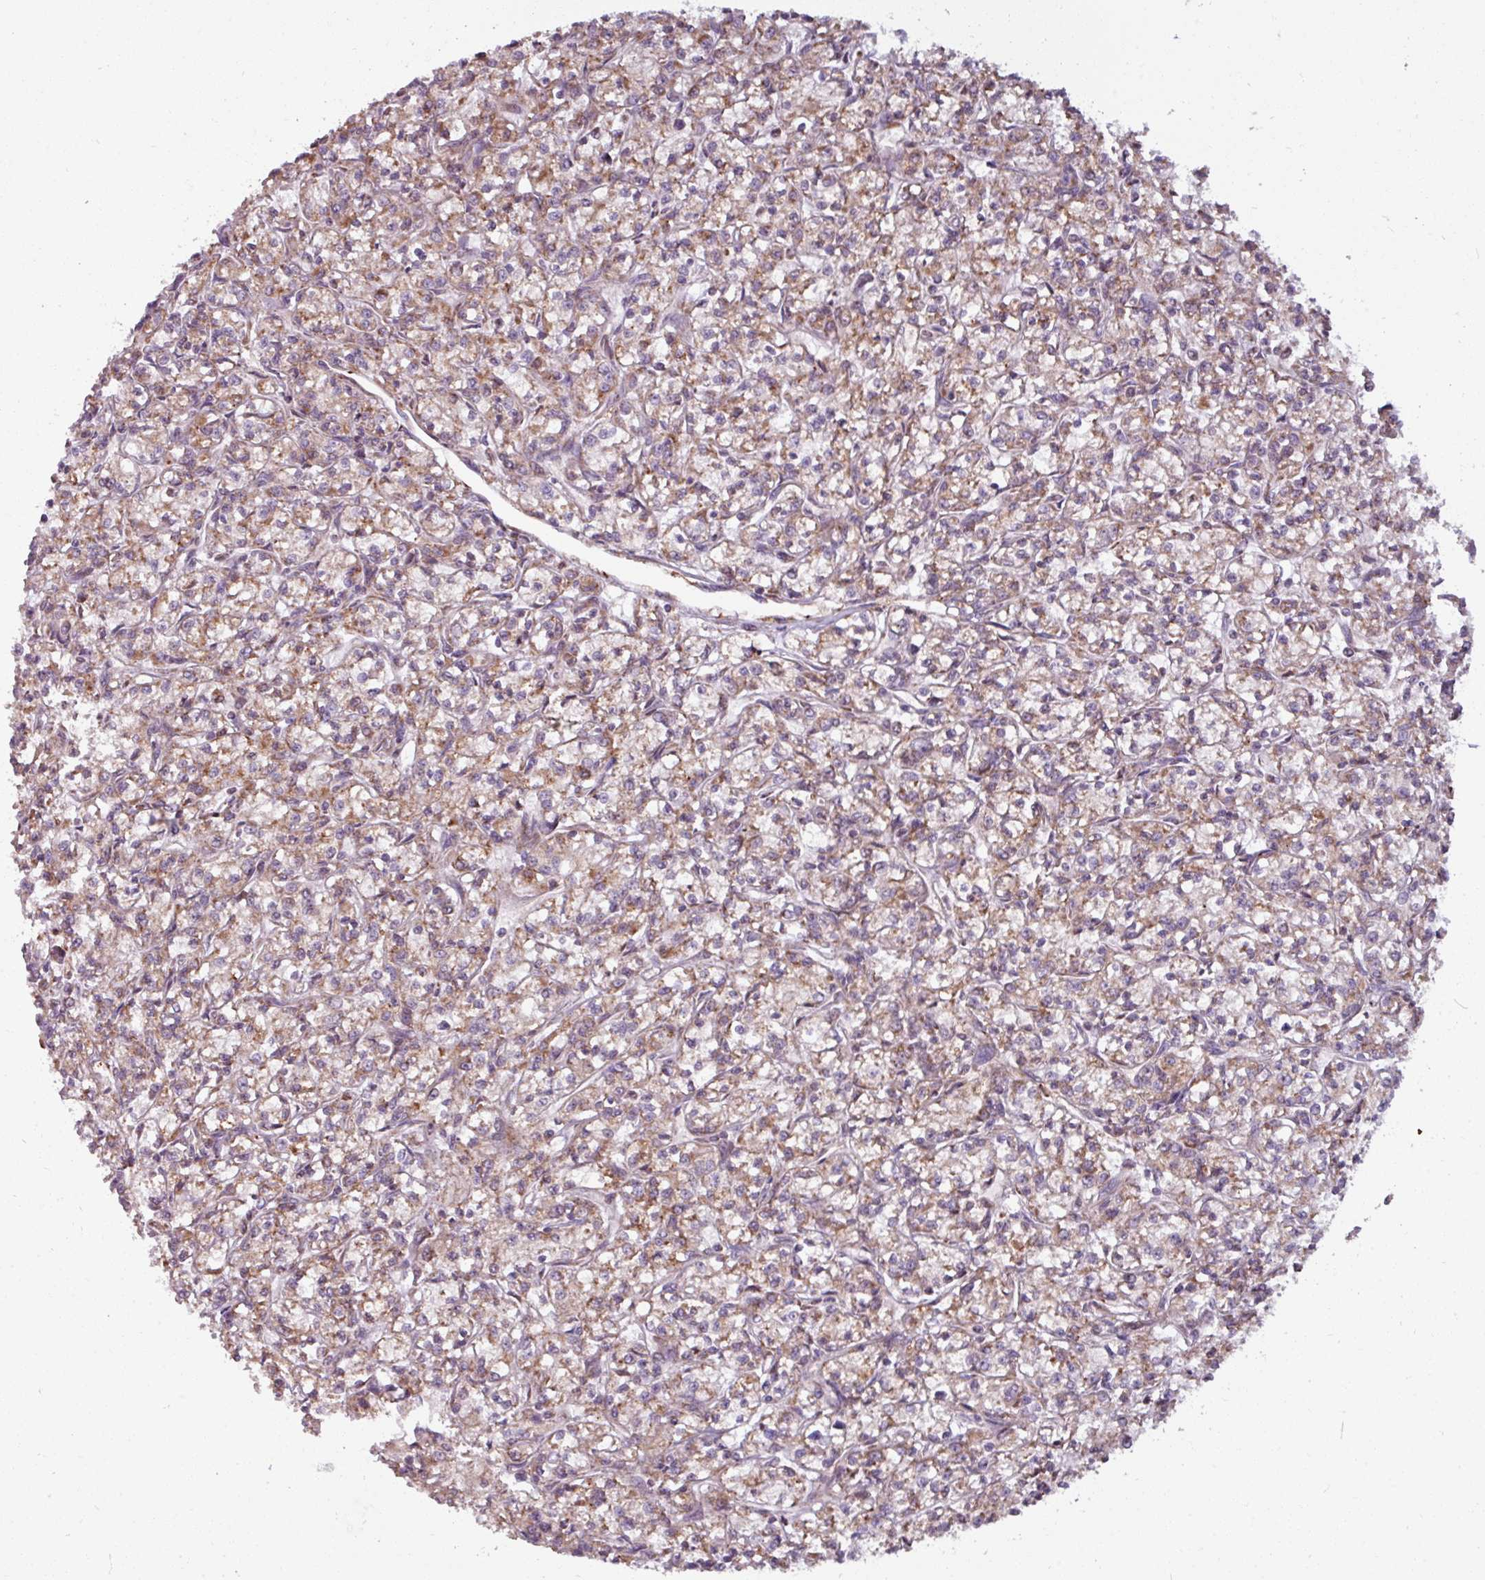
{"staining": {"intensity": "moderate", "quantity": ">75%", "location": "cytoplasmic/membranous"}, "tissue": "renal cancer", "cell_type": "Tumor cells", "image_type": "cancer", "snomed": [{"axis": "morphology", "description": "Adenocarcinoma, NOS"}, {"axis": "topography", "description": "Kidney"}], "caption": "Brown immunohistochemical staining in adenocarcinoma (renal) reveals moderate cytoplasmic/membranous positivity in about >75% of tumor cells.", "gene": "MAGT1", "patient": {"sex": "female", "age": 59}}